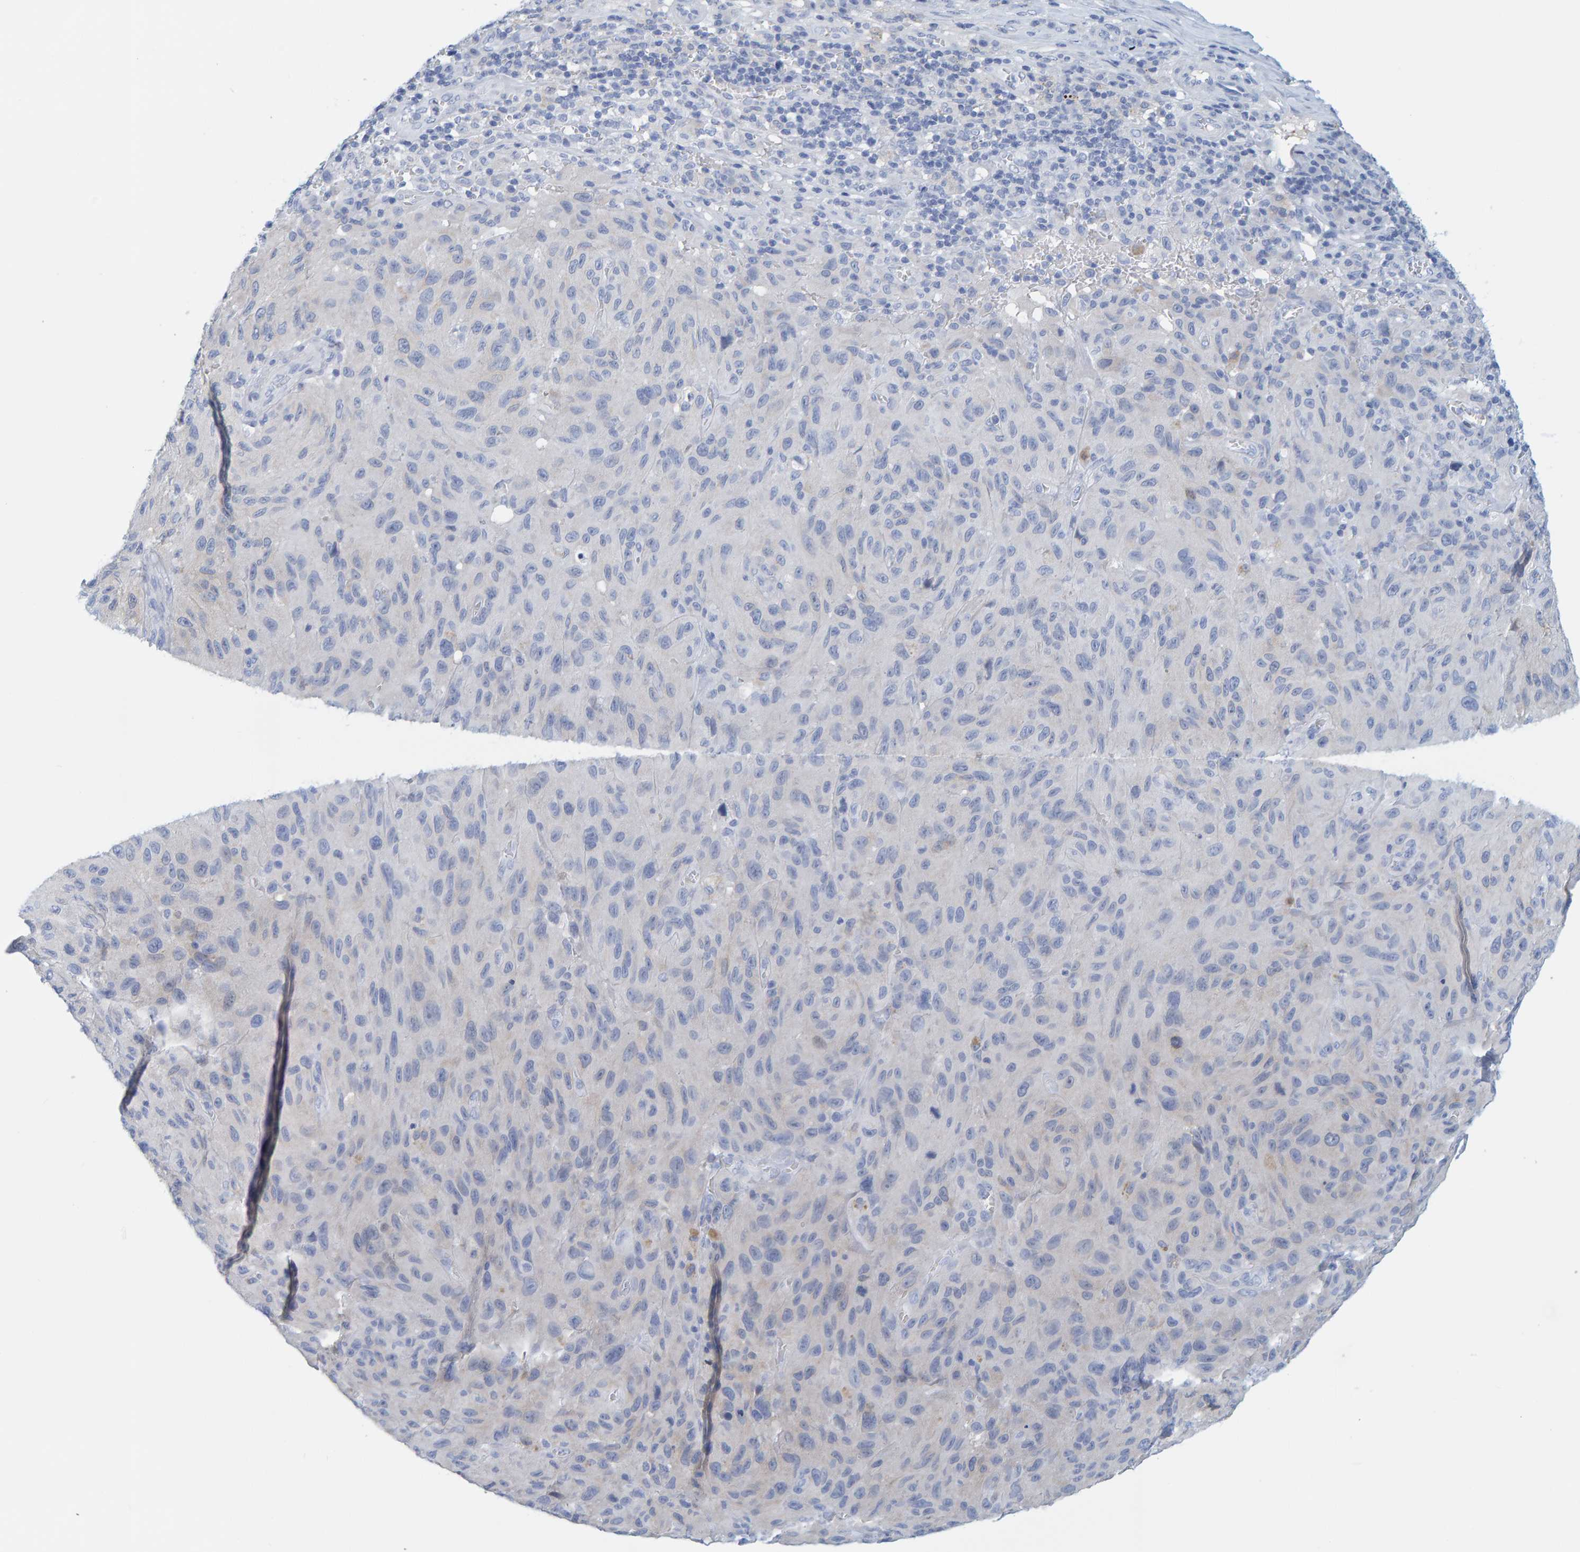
{"staining": {"intensity": "negative", "quantity": "none", "location": "none"}, "tissue": "melanoma", "cell_type": "Tumor cells", "image_type": "cancer", "snomed": [{"axis": "morphology", "description": "Malignant melanoma, NOS"}, {"axis": "topography", "description": "Skin"}], "caption": "Immunohistochemistry (IHC) photomicrograph of human melanoma stained for a protein (brown), which exhibits no staining in tumor cells.", "gene": "KLHL11", "patient": {"sex": "male", "age": 66}}